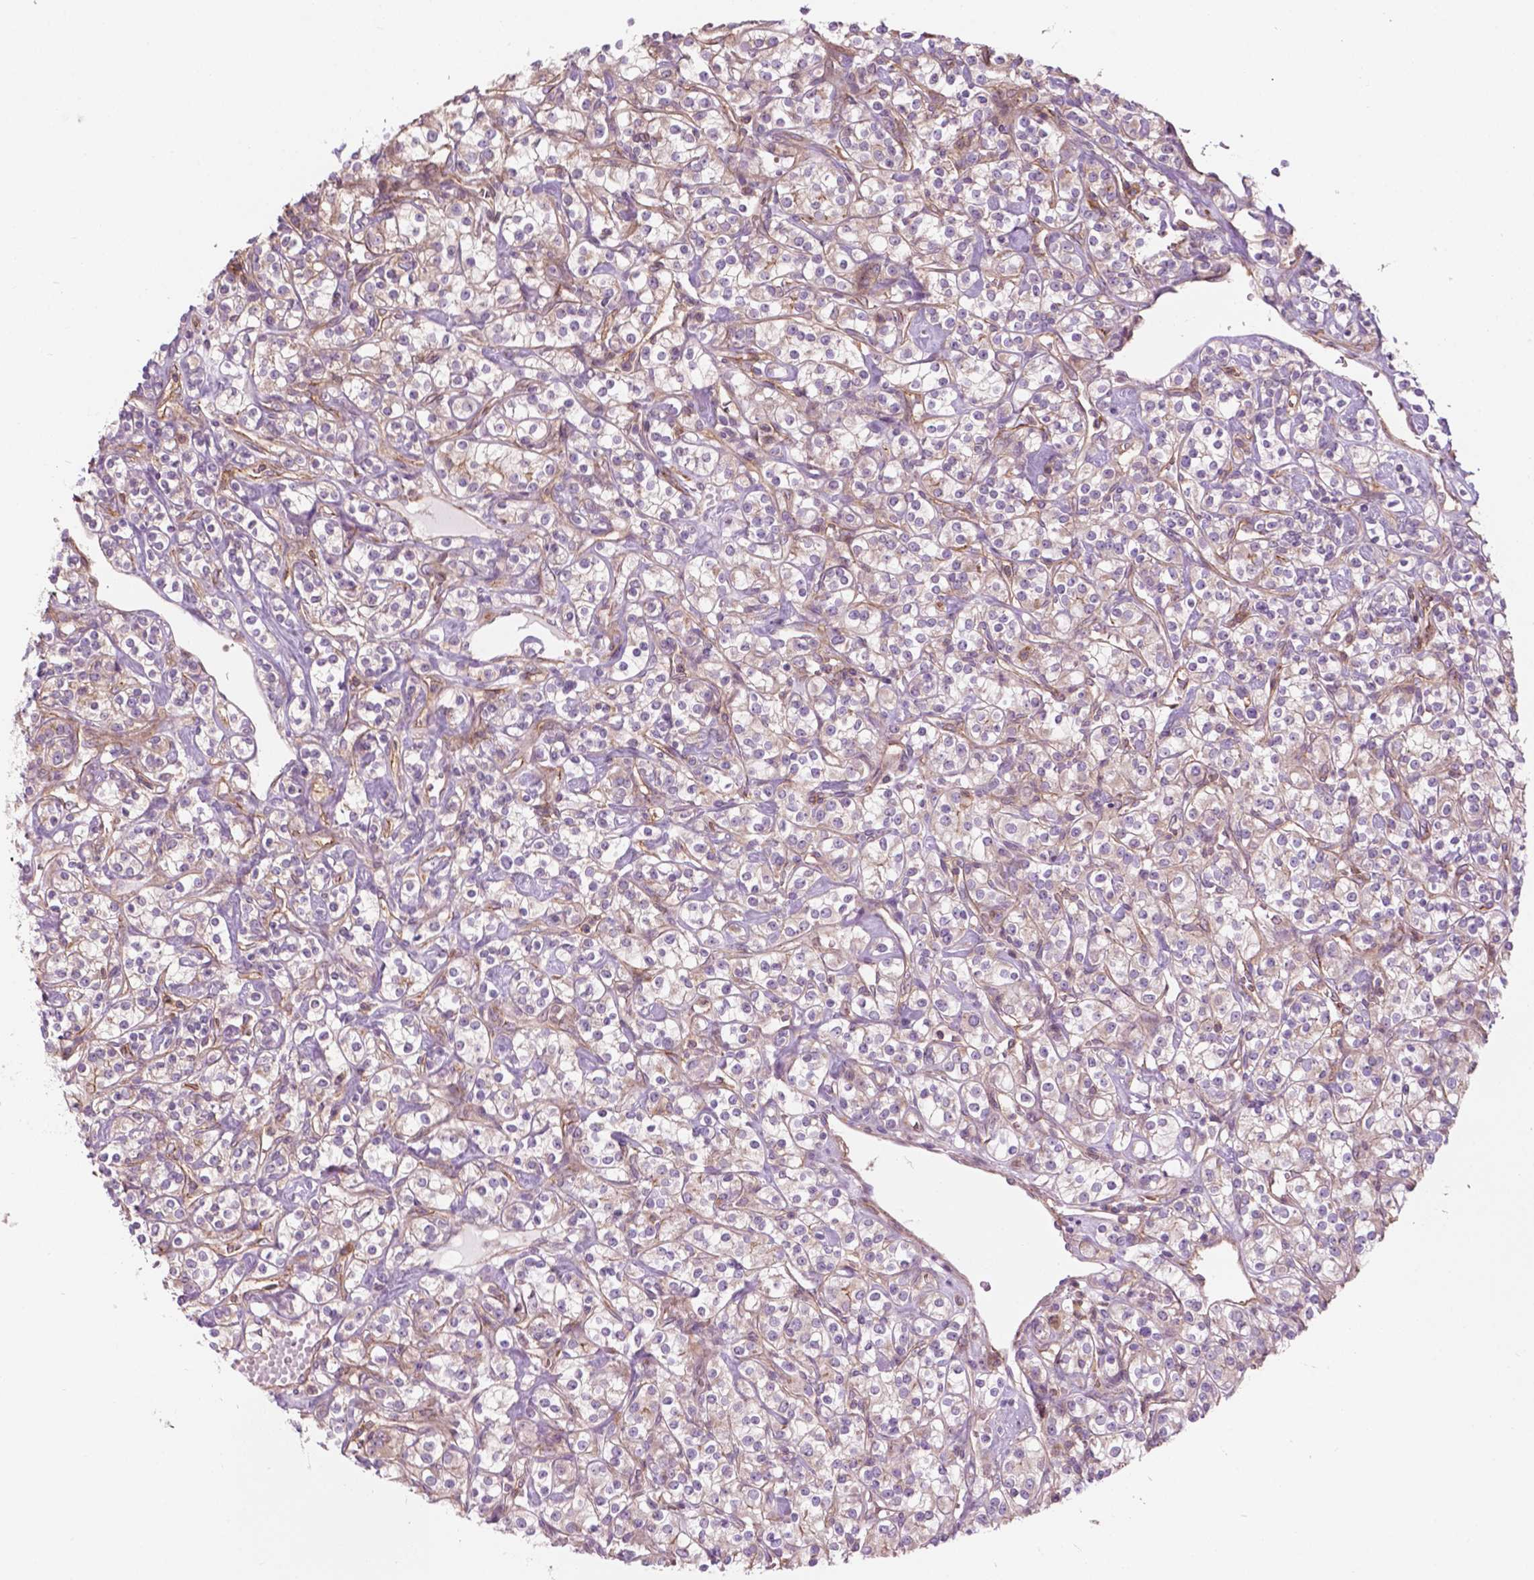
{"staining": {"intensity": "negative", "quantity": "none", "location": "none"}, "tissue": "renal cancer", "cell_type": "Tumor cells", "image_type": "cancer", "snomed": [{"axis": "morphology", "description": "Adenocarcinoma, NOS"}, {"axis": "topography", "description": "Kidney"}], "caption": "DAB (3,3'-diaminobenzidine) immunohistochemical staining of human renal cancer (adenocarcinoma) reveals no significant staining in tumor cells.", "gene": "SURF4", "patient": {"sex": "male", "age": 77}}